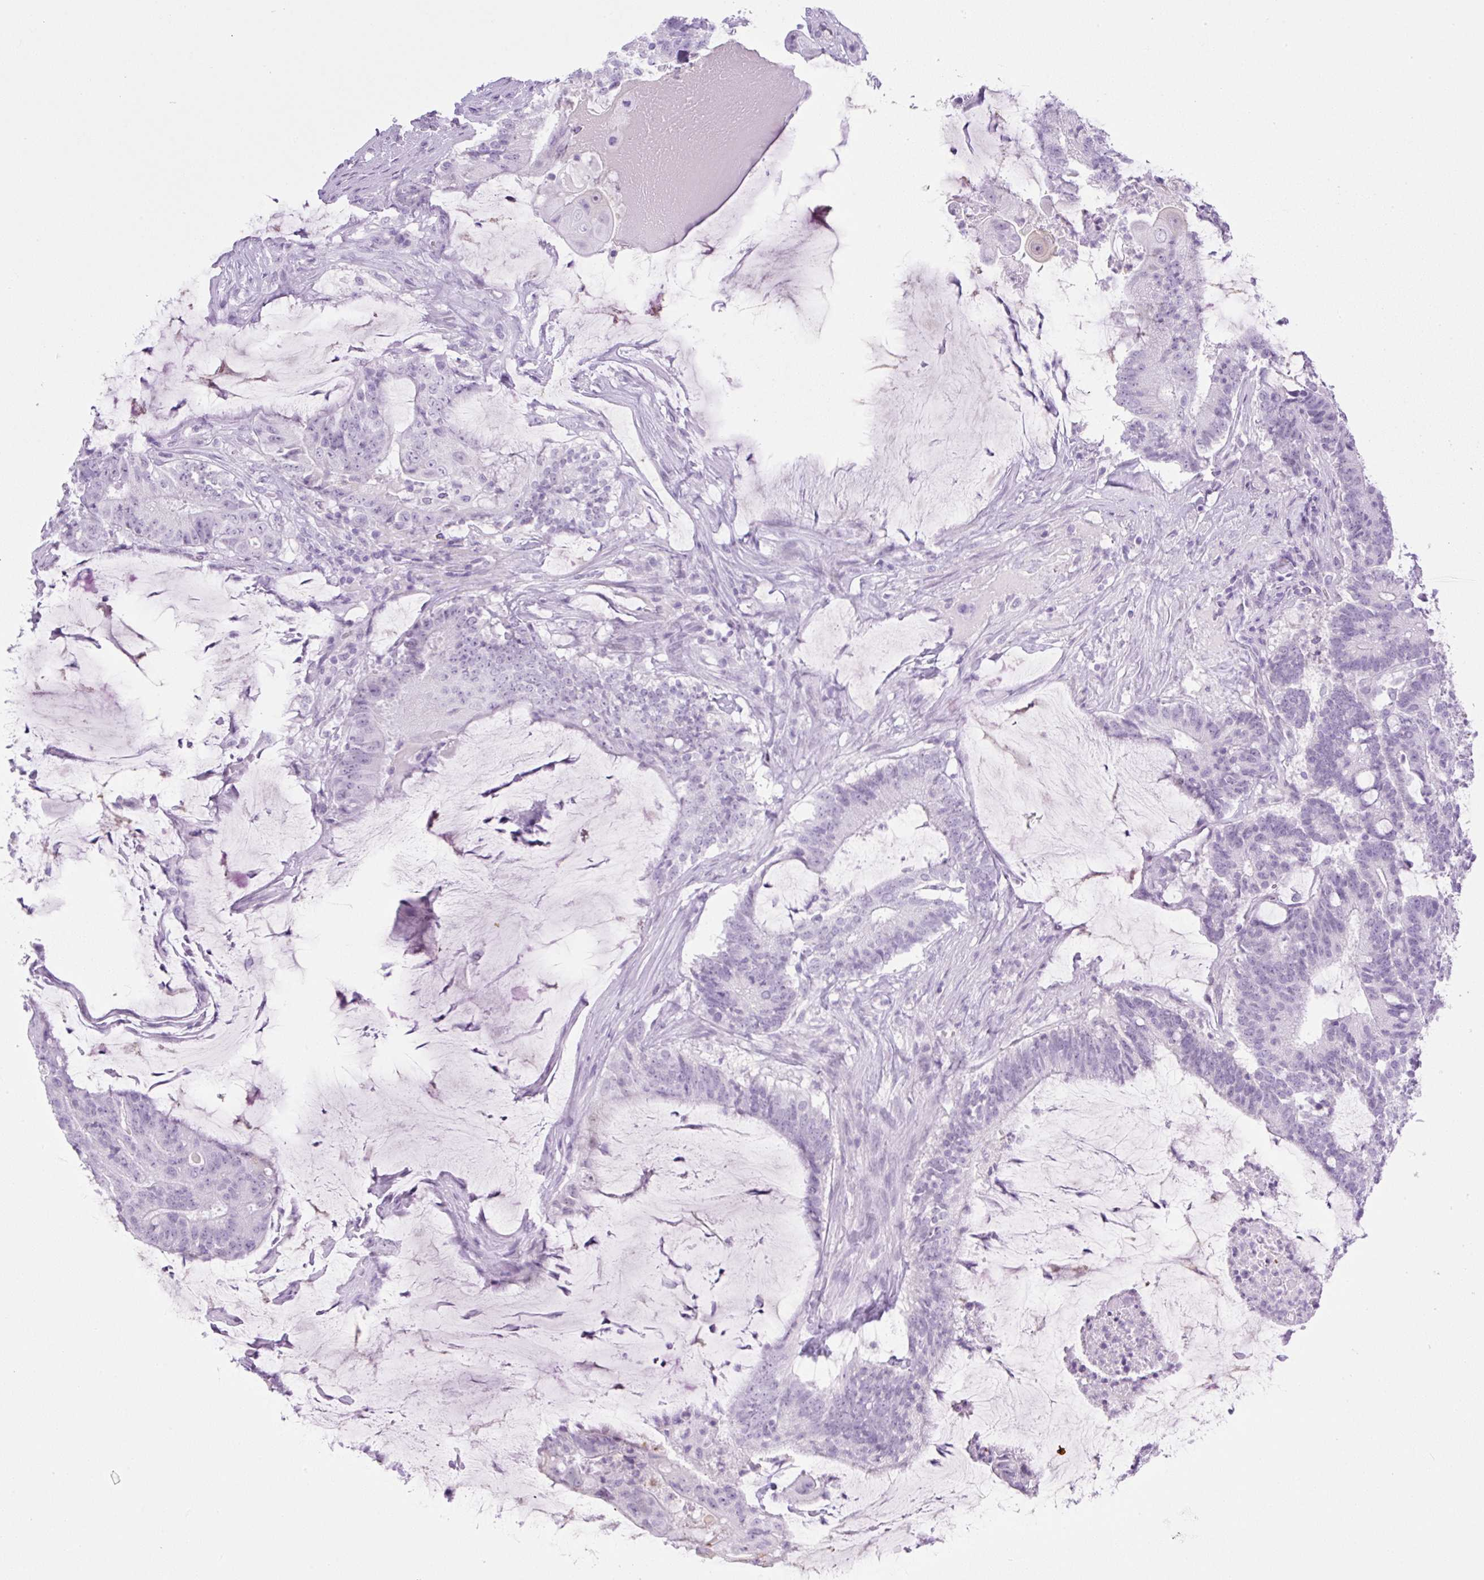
{"staining": {"intensity": "negative", "quantity": "none", "location": "none"}, "tissue": "colorectal cancer", "cell_type": "Tumor cells", "image_type": "cancer", "snomed": [{"axis": "morphology", "description": "Adenocarcinoma, NOS"}, {"axis": "topography", "description": "Colon"}], "caption": "DAB (3,3'-diaminobenzidine) immunohistochemical staining of colorectal cancer displays no significant staining in tumor cells. (Immunohistochemistry (ihc), brightfield microscopy, high magnification).", "gene": "SPRR4", "patient": {"sex": "female", "age": 43}}